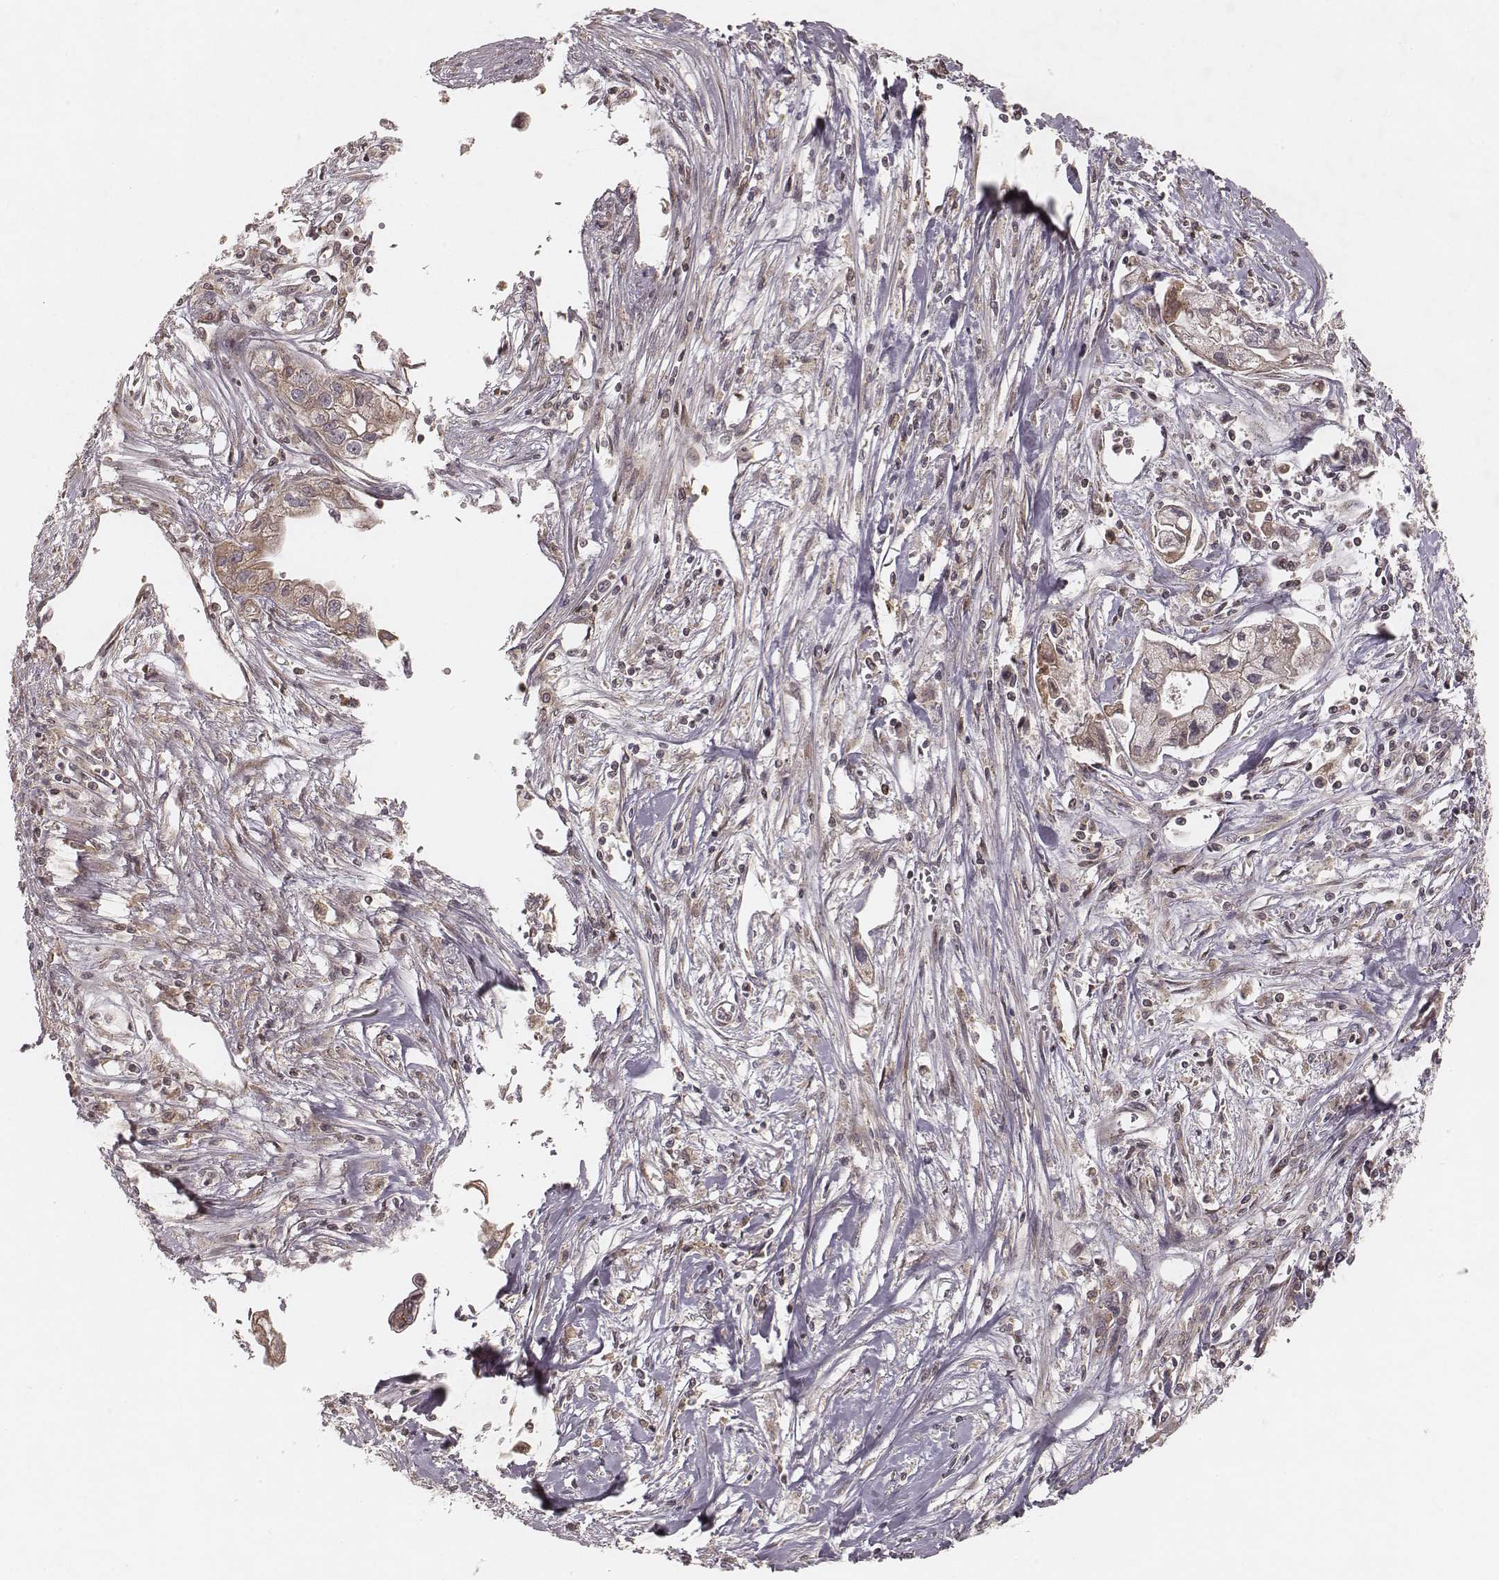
{"staining": {"intensity": "weak", "quantity": ">75%", "location": "cytoplasmic/membranous"}, "tissue": "pancreatic cancer", "cell_type": "Tumor cells", "image_type": "cancer", "snomed": [{"axis": "morphology", "description": "Adenocarcinoma, NOS"}, {"axis": "topography", "description": "Pancreas"}], "caption": "DAB (3,3'-diaminobenzidine) immunohistochemical staining of human pancreatic adenocarcinoma reveals weak cytoplasmic/membranous protein expression in approximately >75% of tumor cells.", "gene": "MYO19", "patient": {"sex": "male", "age": 70}}